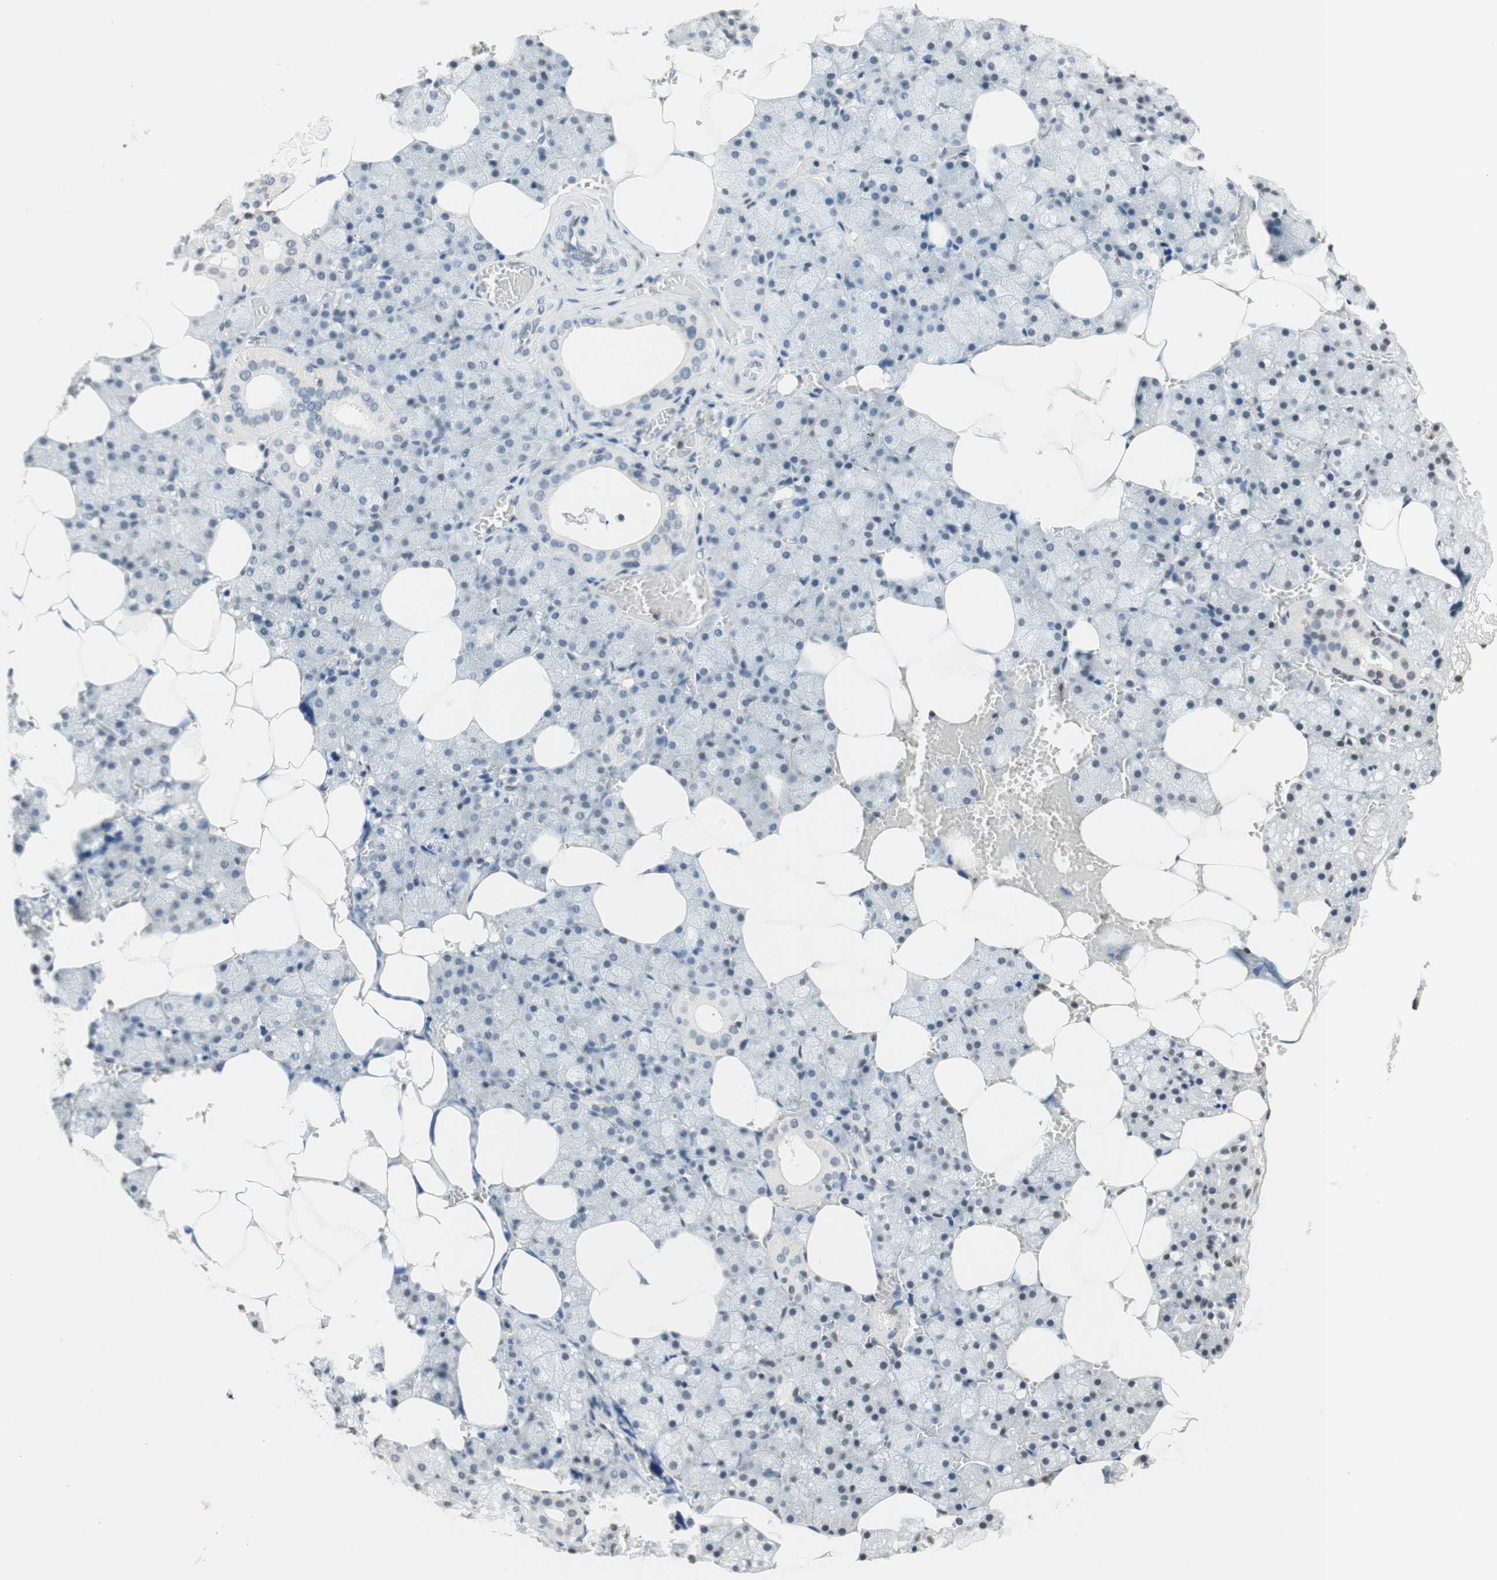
{"staining": {"intensity": "negative", "quantity": "none", "location": "none"}, "tissue": "salivary gland", "cell_type": "Glandular cells", "image_type": "normal", "snomed": [{"axis": "morphology", "description": "Normal tissue, NOS"}, {"axis": "topography", "description": "Salivary gland"}], "caption": "Immunohistochemistry (IHC) histopathology image of normal salivary gland stained for a protein (brown), which displays no expression in glandular cells. (IHC, brightfield microscopy, high magnification).", "gene": "WIPF1", "patient": {"sex": "male", "age": 62}}